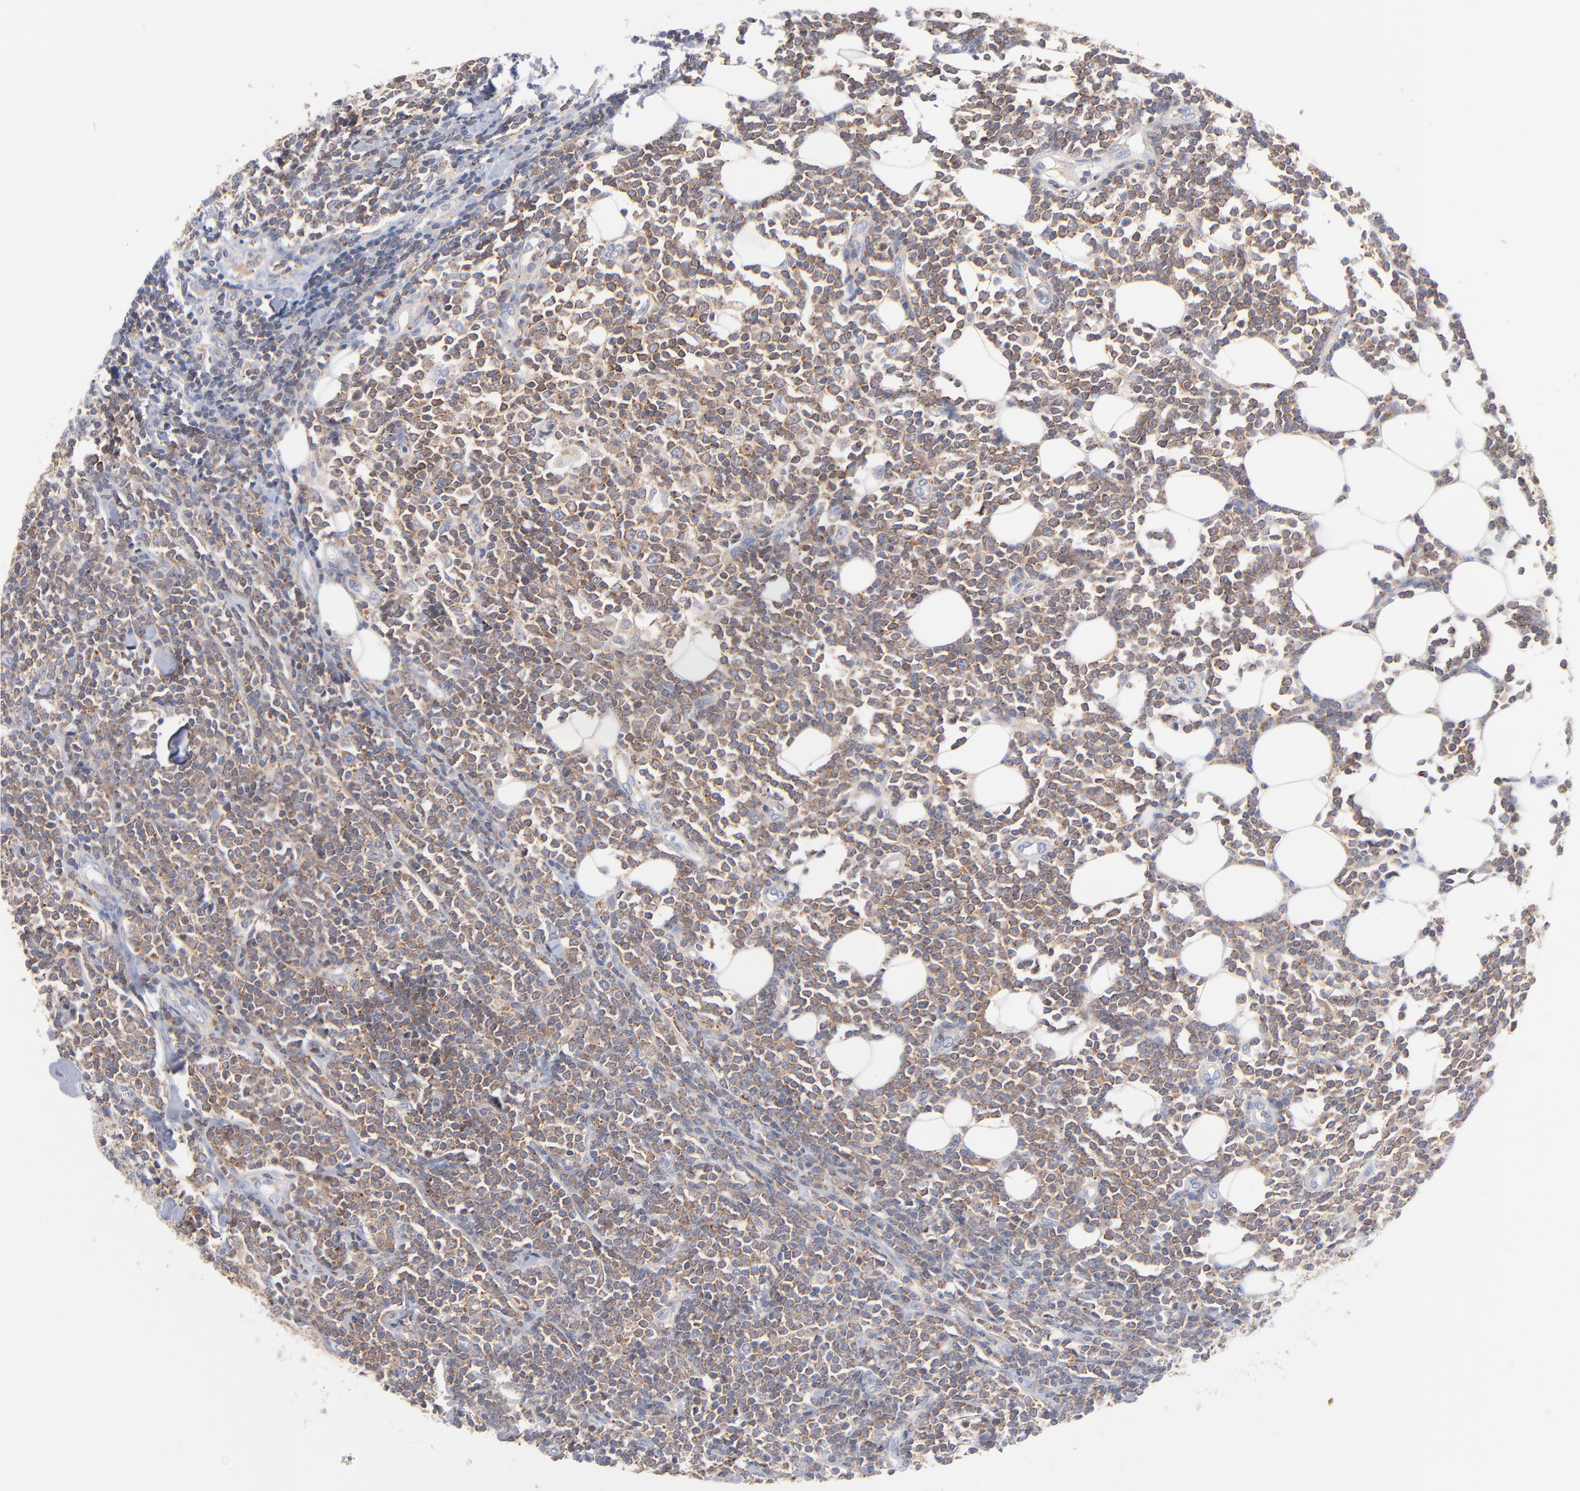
{"staining": {"intensity": "moderate", "quantity": ">75%", "location": "cytoplasmic/membranous"}, "tissue": "lymphoma", "cell_type": "Tumor cells", "image_type": "cancer", "snomed": [{"axis": "morphology", "description": "Malignant lymphoma, non-Hodgkin's type, Low grade"}, {"axis": "topography", "description": "Soft tissue"}], "caption": "Moderate cytoplasmic/membranous positivity is identified in about >75% of tumor cells in lymphoma.", "gene": "SEPTIN6", "patient": {"sex": "male", "age": 92}}